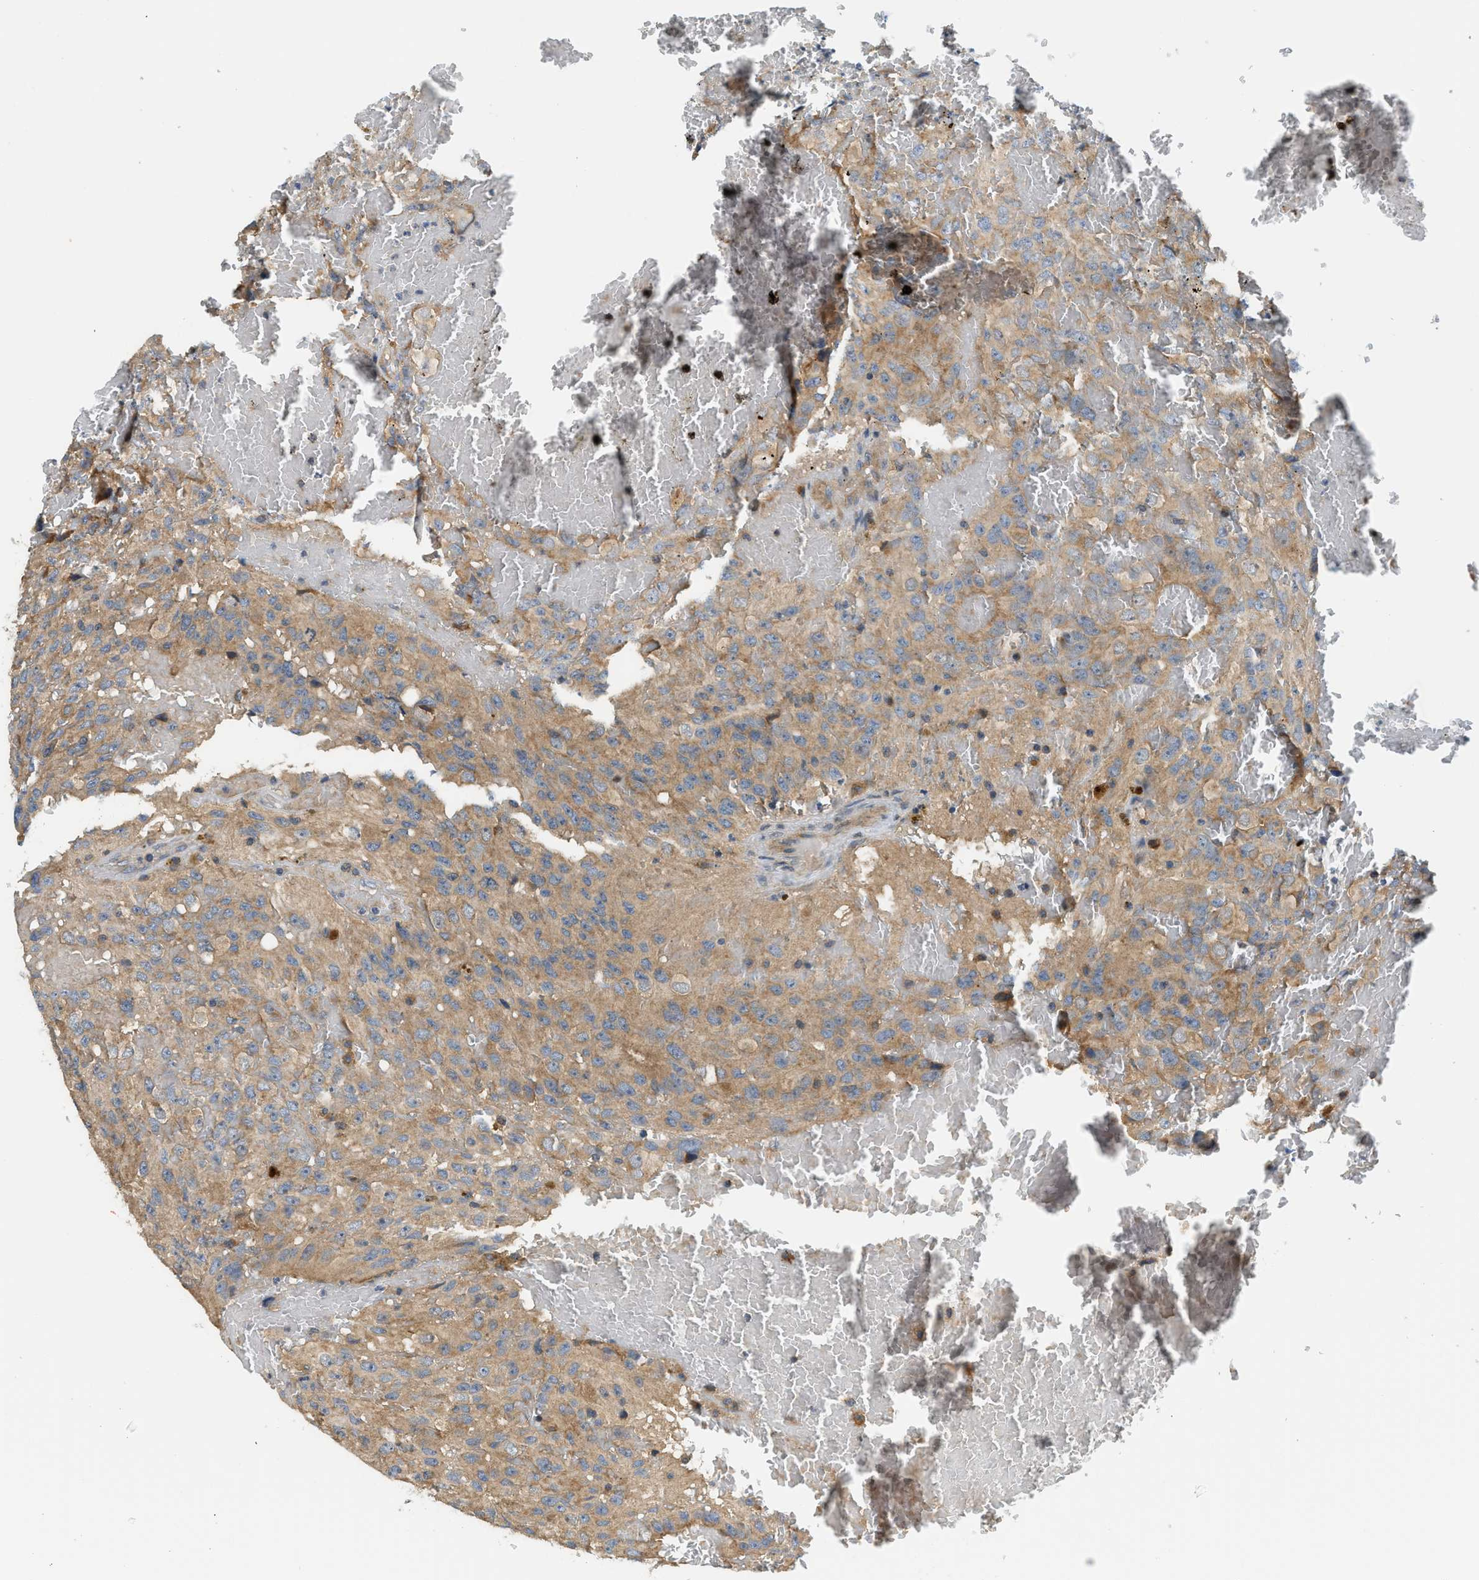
{"staining": {"intensity": "moderate", "quantity": ">75%", "location": "cytoplasmic/membranous"}, "tissue": "glioma", "cell_type": "Tumor cells", "image_type": "cancer", "snomed": [{"axis": "morphology", "description": "Glioma, malignant, High grade"}, {"axis": "topography", "description": "Brain"}], "caption": "The immunohistochemical stain shows moderate cytoplasmic/membranous expression in tumor cells of glioma tissue.", "gene": "KCNK1", "patient": {"sex": "male", "age": 32}}